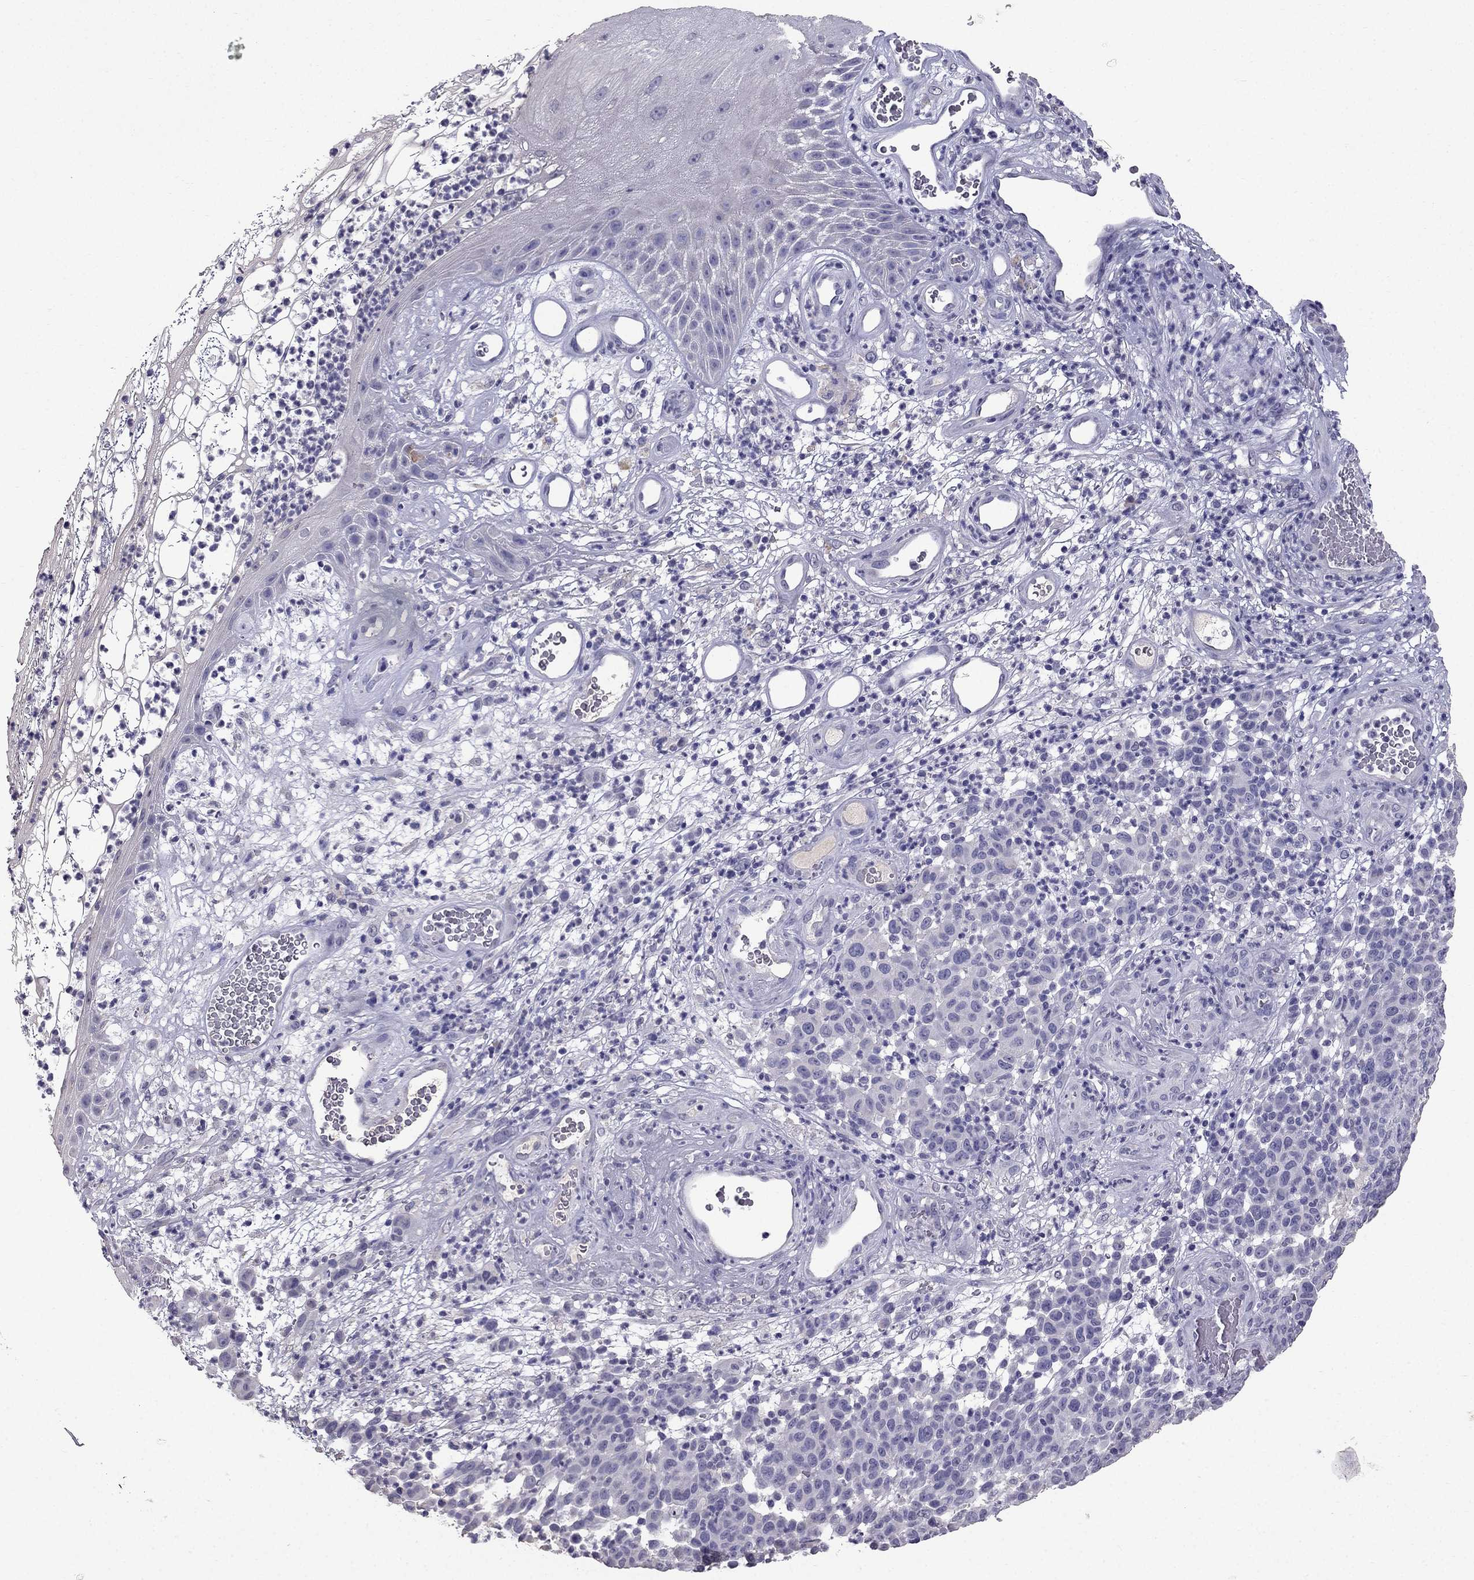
{"staining": {"intensity": "negative", "quantity": "none", "location": "none"}, "tissue": "melanoma", "cell_type": "Tumor cells", "image_type": "cancer", "snomed": [{"axis": "morphology", "description": "Malignant melanoma, NOS"}, {"axis": "topography", "description": "Skin"}], "caption": "There is no significant expression in tumor cells of malignant melanoma.", "gene": "SCG5", "patient": {"sex": "male", "age": 59}}